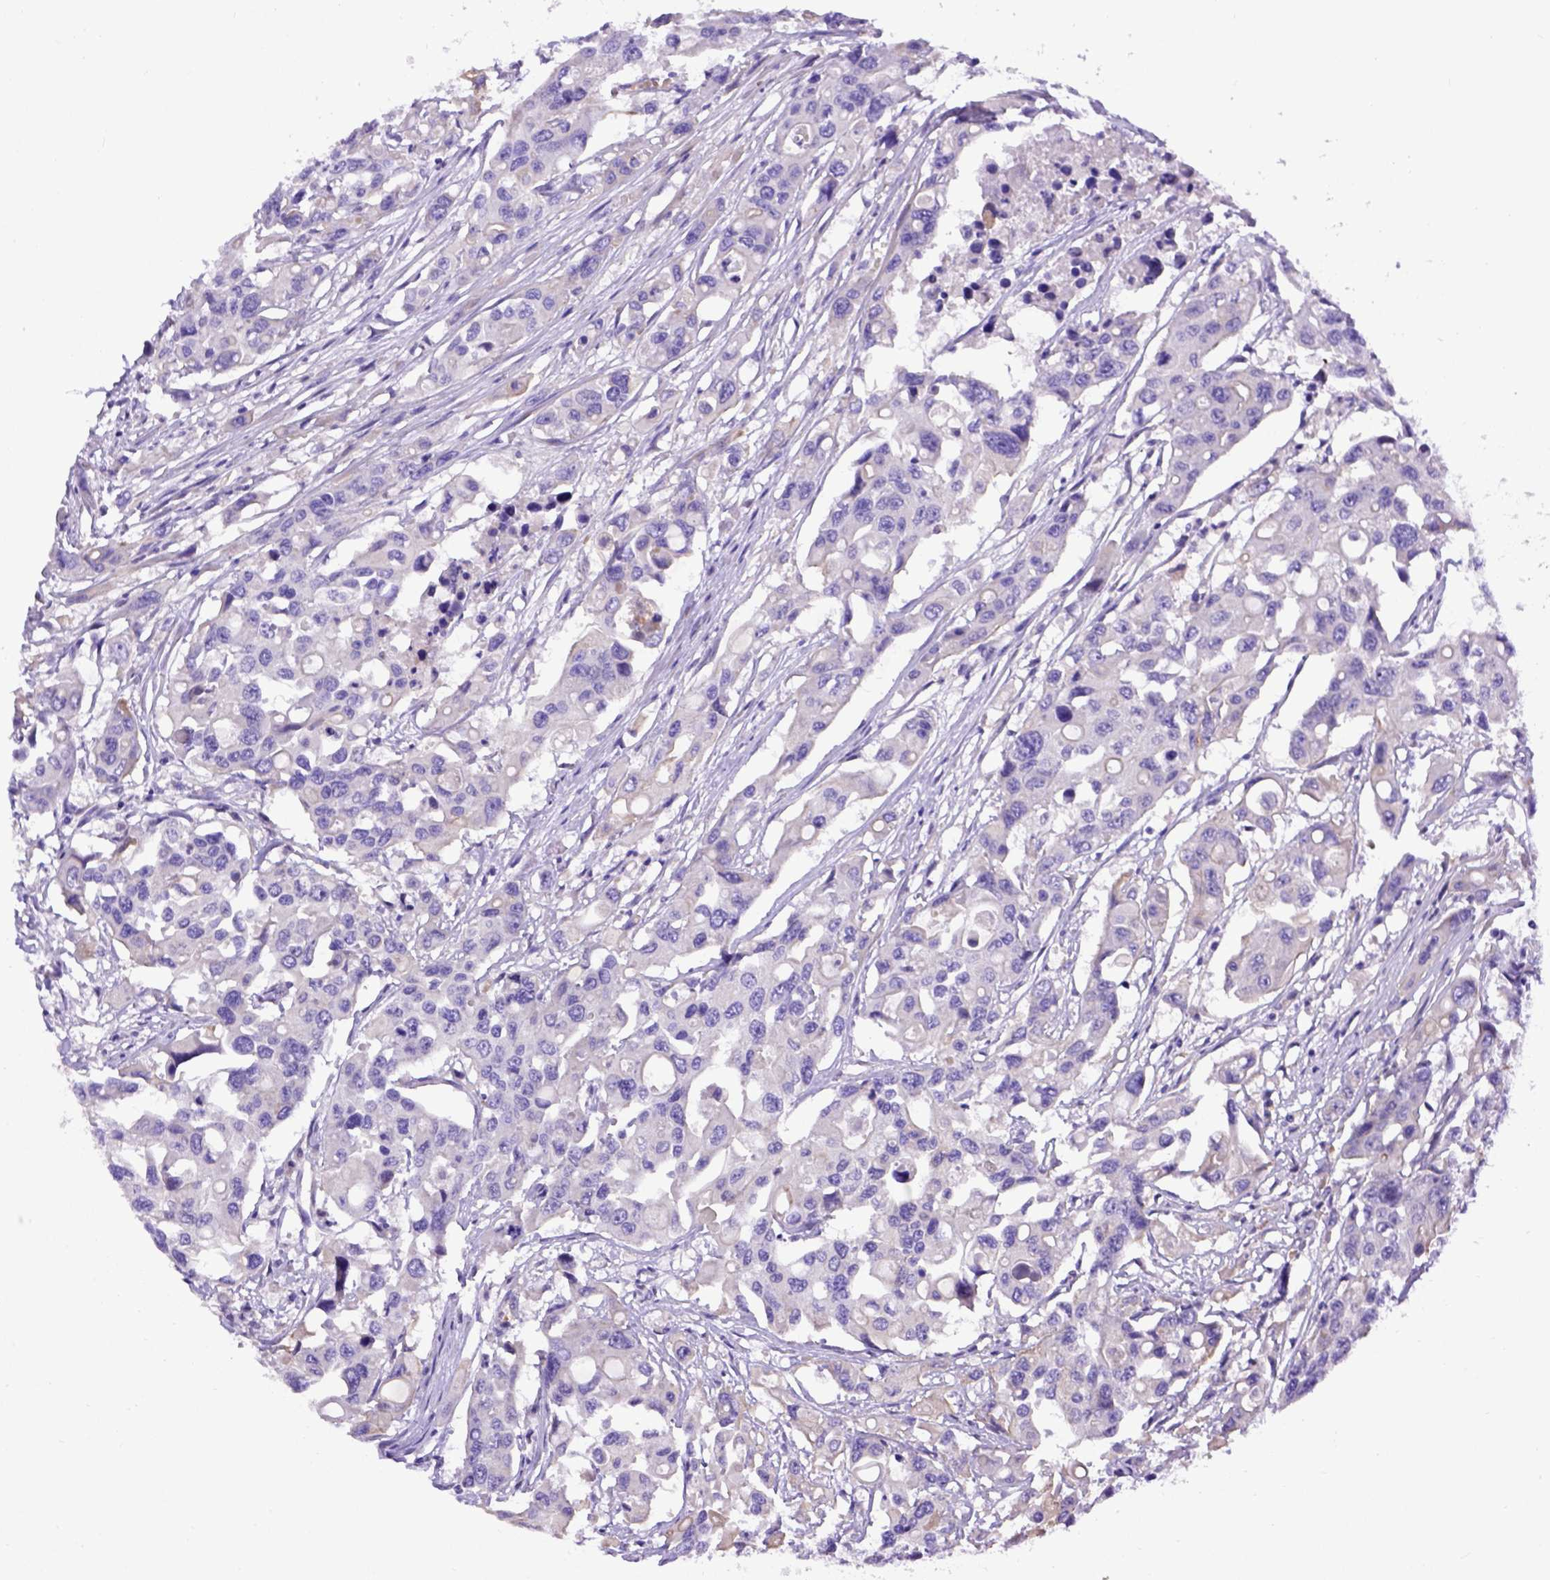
{"staining": {"intensity": "negative", "quantity": "none", "location": "none"}, "tissue": "colorectal cancer", "cell_type": "Tumor cells", "image_type": "cancer", "snomed": [{"axis": "morphology", "description": "Adenocarcinoma, NOS"}, {"axis": "topography", "description": "Colon"}], "caption": "Tumor cells show no significant staining in colorectal cancer (adenocarcinoma).", "gene": "ADAM12", "patient": {"sex": "male", "age": 77}}